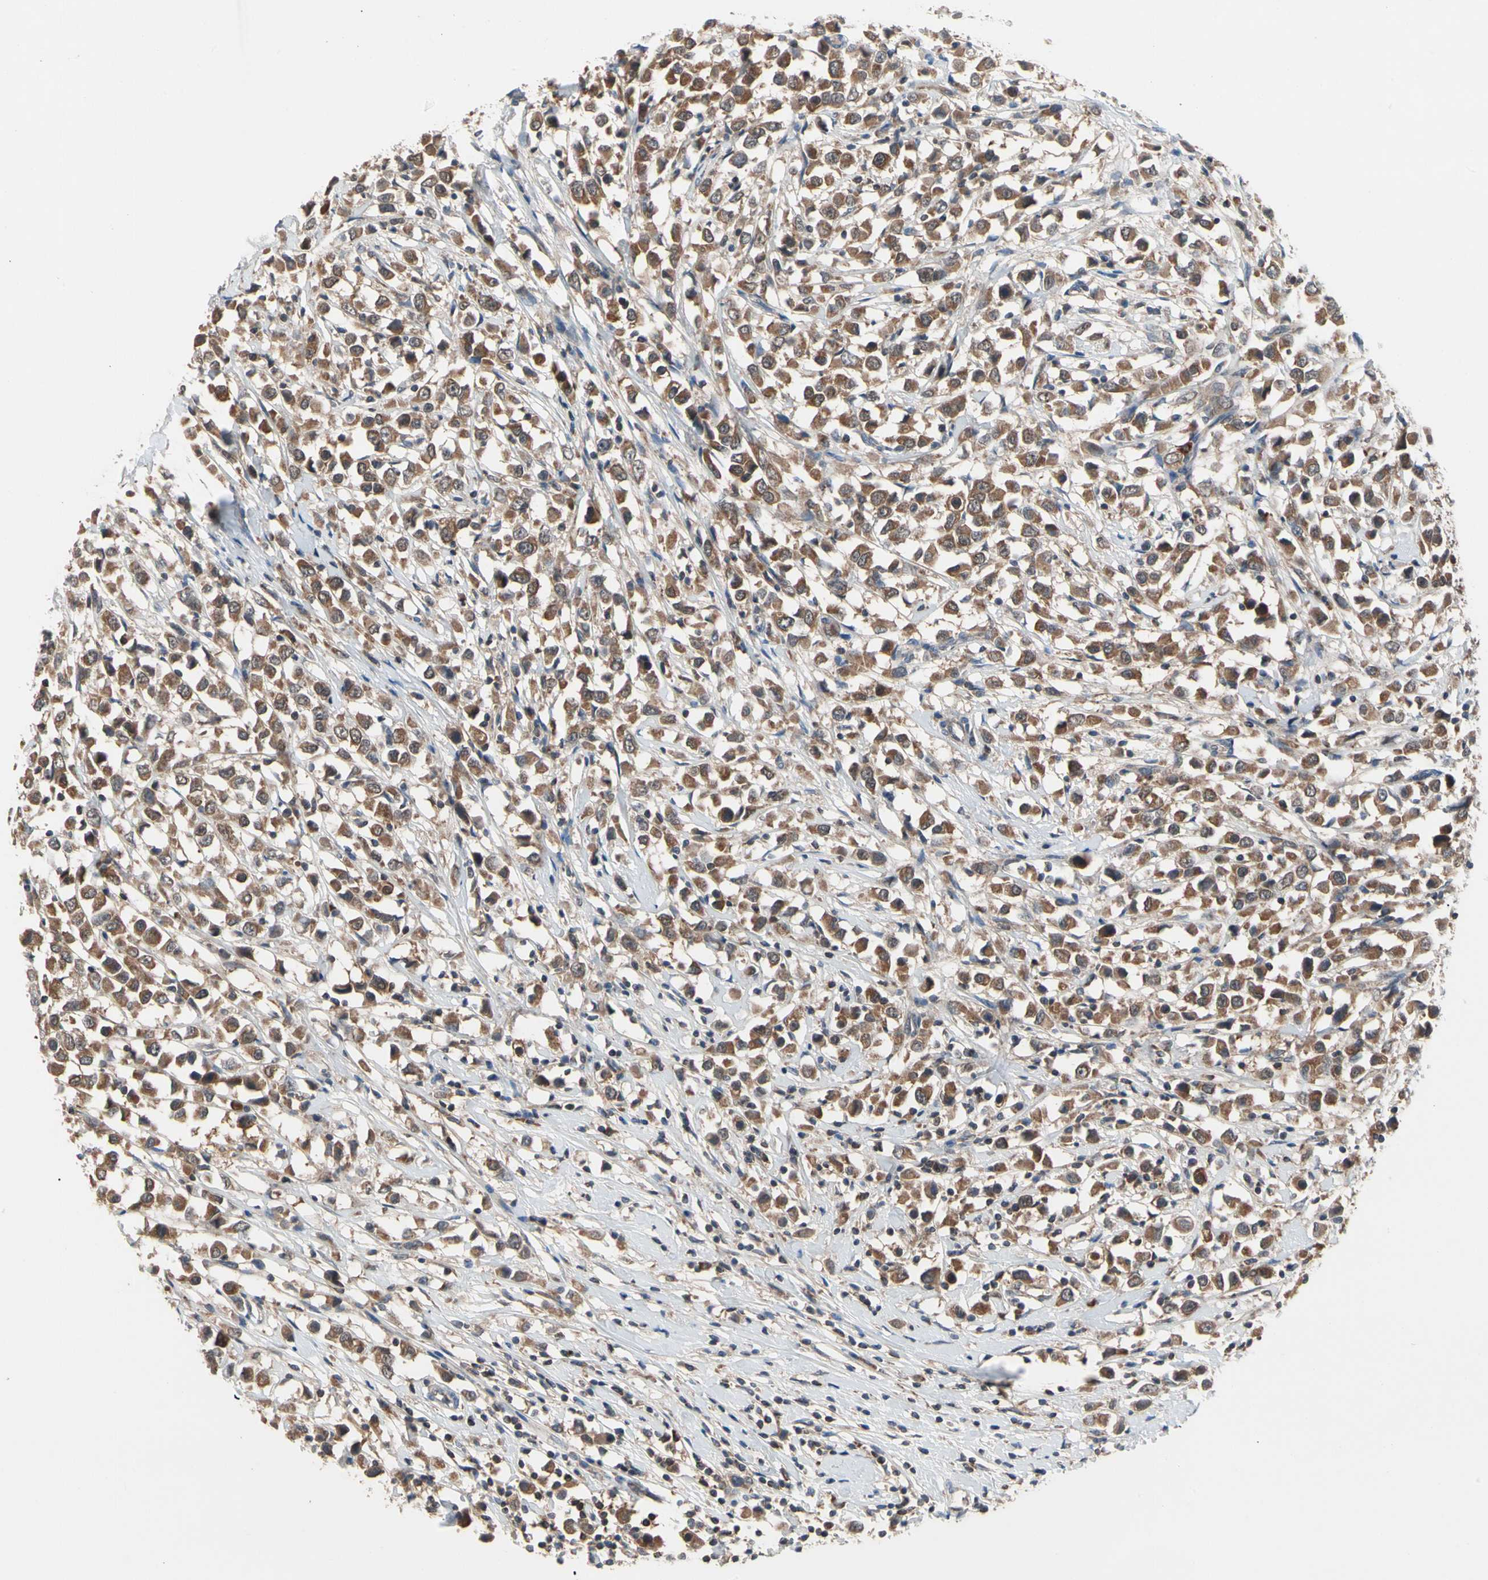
{"staining": {"intensity": "strong", "quantity": ">75%", "location": "cytoplasmic/membranous"}, "tissue": "breast cancer", "cell_type": "Tumor cells", "image_type": "cancer", "snomed": [{"axis": "morphology", "description": "Duct carcinoma"}, {"axis": "topography", "description": "Breast"}], "caption": "Protein expression analysis of human breast cancer reveals strong cytoplasmic/membranous expression in approximately >75% of tumor cells. The staining was performed using DAB to visualize the protein expression in brown, while the nuclei were stained in blue with hematoxylin (Magnification: 20x).", "gene": "MTHFS", "patient": {"sex": "female", "age": 61}}